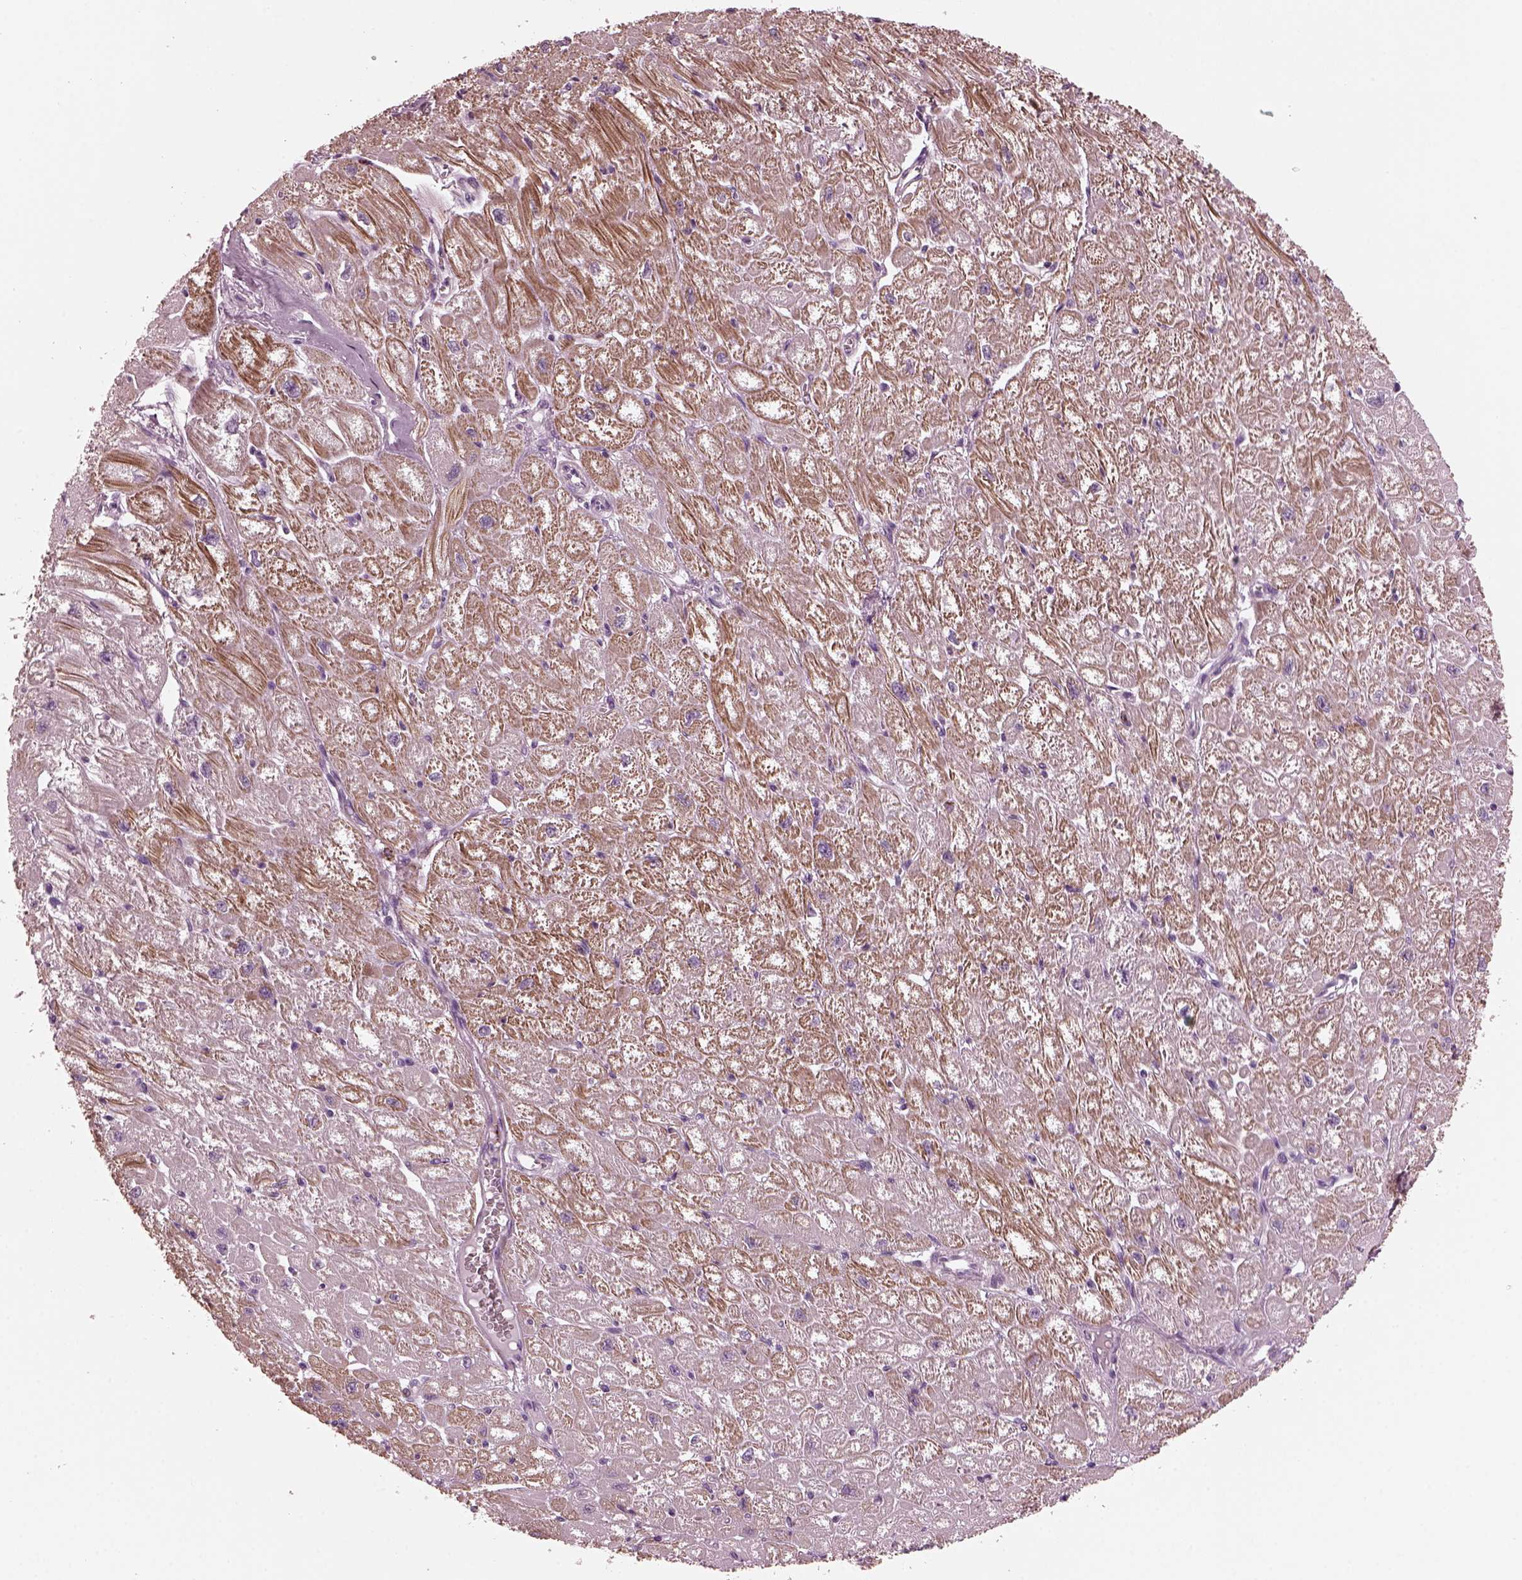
{"staining": {"intensity": "moderate", "quantity": "<25%", "location": "cytoplasmic/membranous"}, "tissue": "heart muscle", "cell_type": "Cardiomyocytes", "image_type": "normal", "snomed": [{"axis": "morphology", "description": "Normal tissue, NOS"}, {"axis": "topography", "description": "Heart"}], "caption": "Moderate cytoplasmic/membranous staining is present in about <25% of cardiomyocytes in normal heart muscle. (DAB IHC, brown staining for protein, blue staining for nuclei).", "gene": "SLAMF8", "patient": {"sex": "male", "age": 61}}